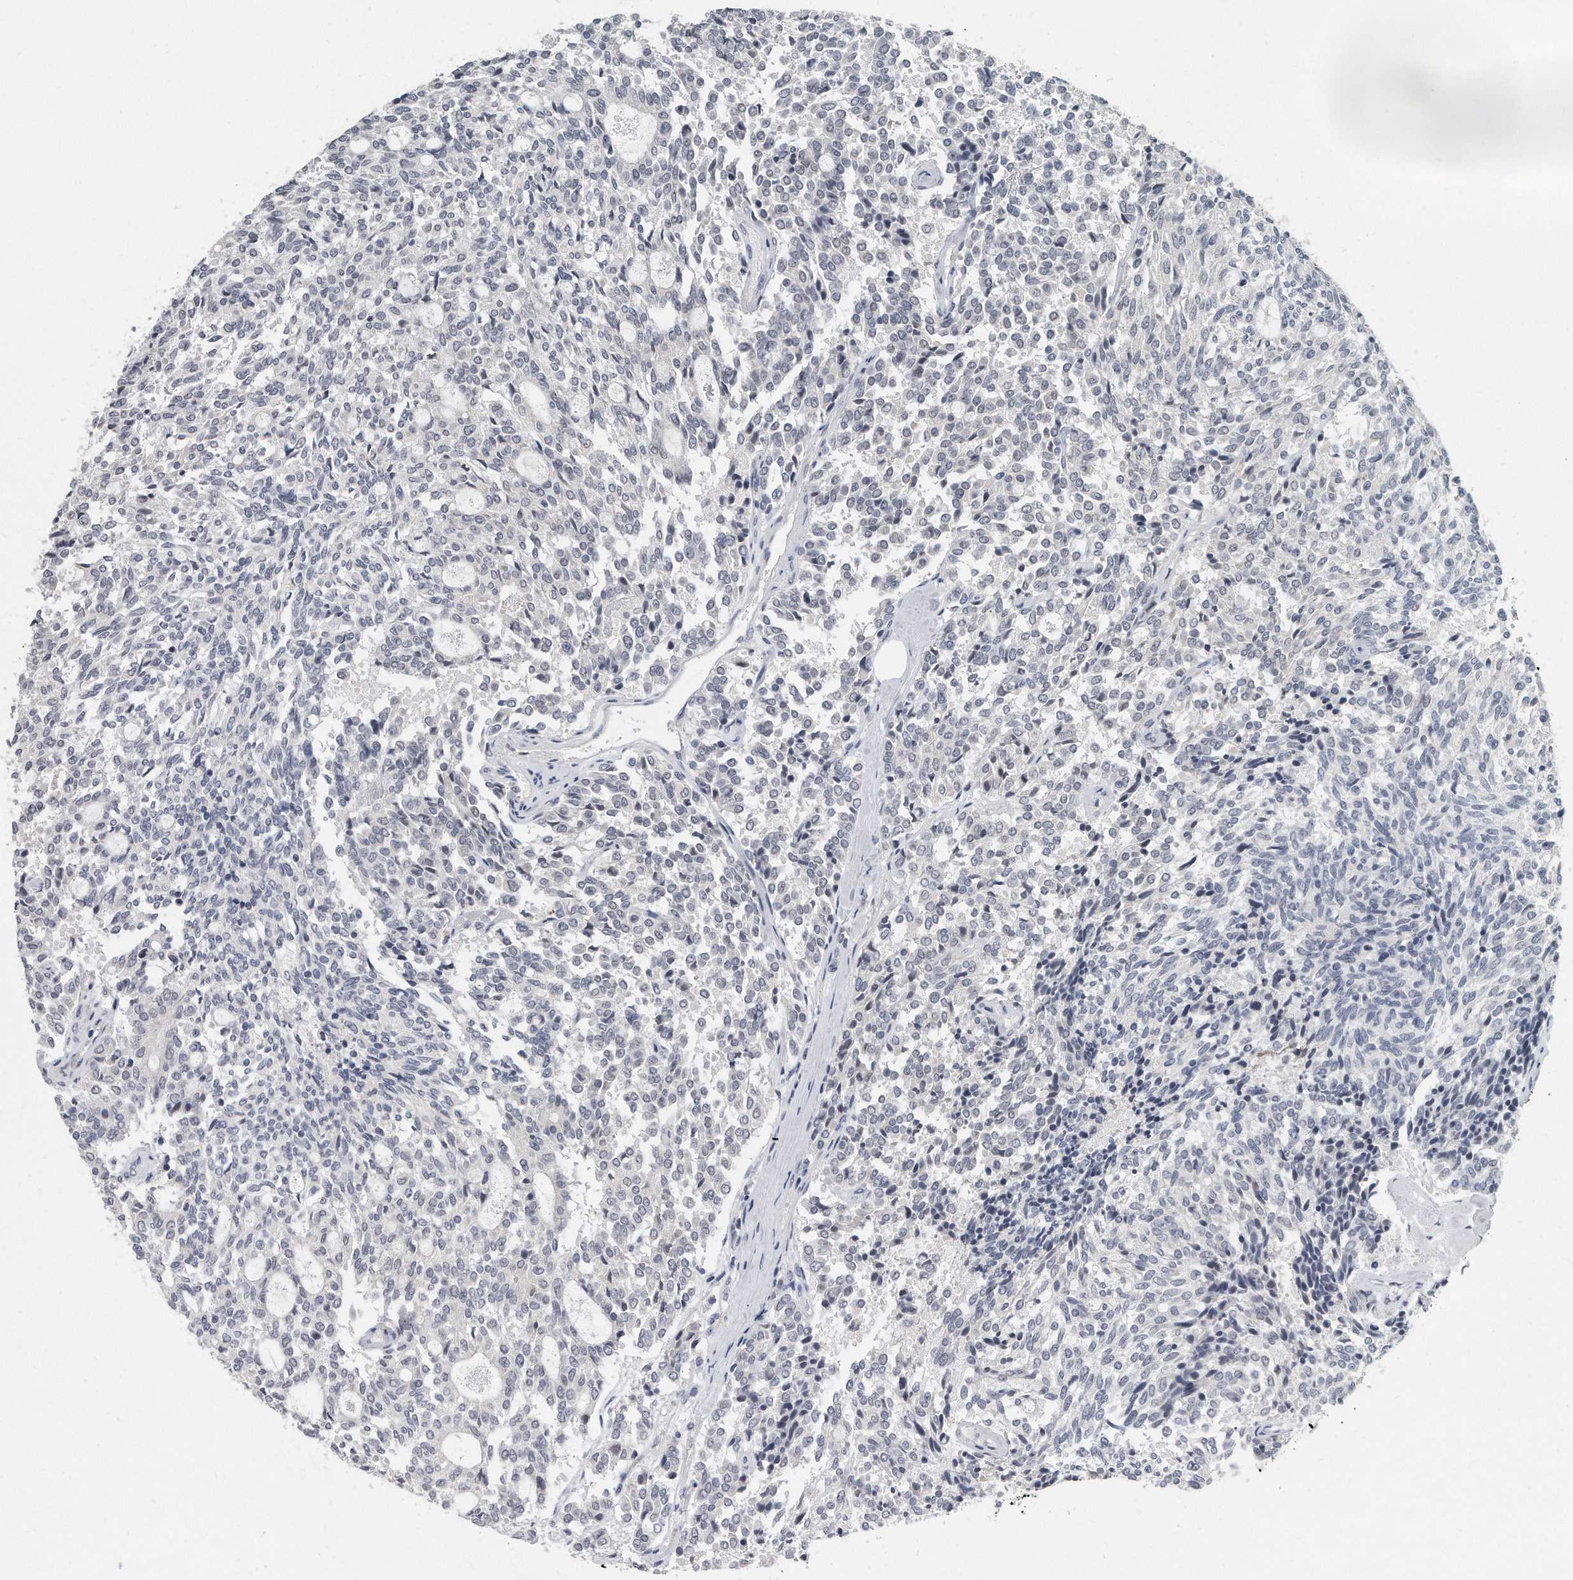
{"staining": {"intensity": "negative", "quantity": "none", "location": "none"}, "tissue": "carcinoid", "cell_type": "Tumor cells", "image_type": "cancer", "snomed": [{"axis": "morphology", "description": "Carcinoid, malignant, NOS"}, {"axis": "topography", "description": "Pancreas"}], "caption": "Protein analysis of malignant carcinoid exhibits no significant staining in tumor cells. (Immunohistochemistry, brightfield microscopy, high magnification).", "gene": "TFCP2L1", "patient": {"sex": "female", "age": 54}}